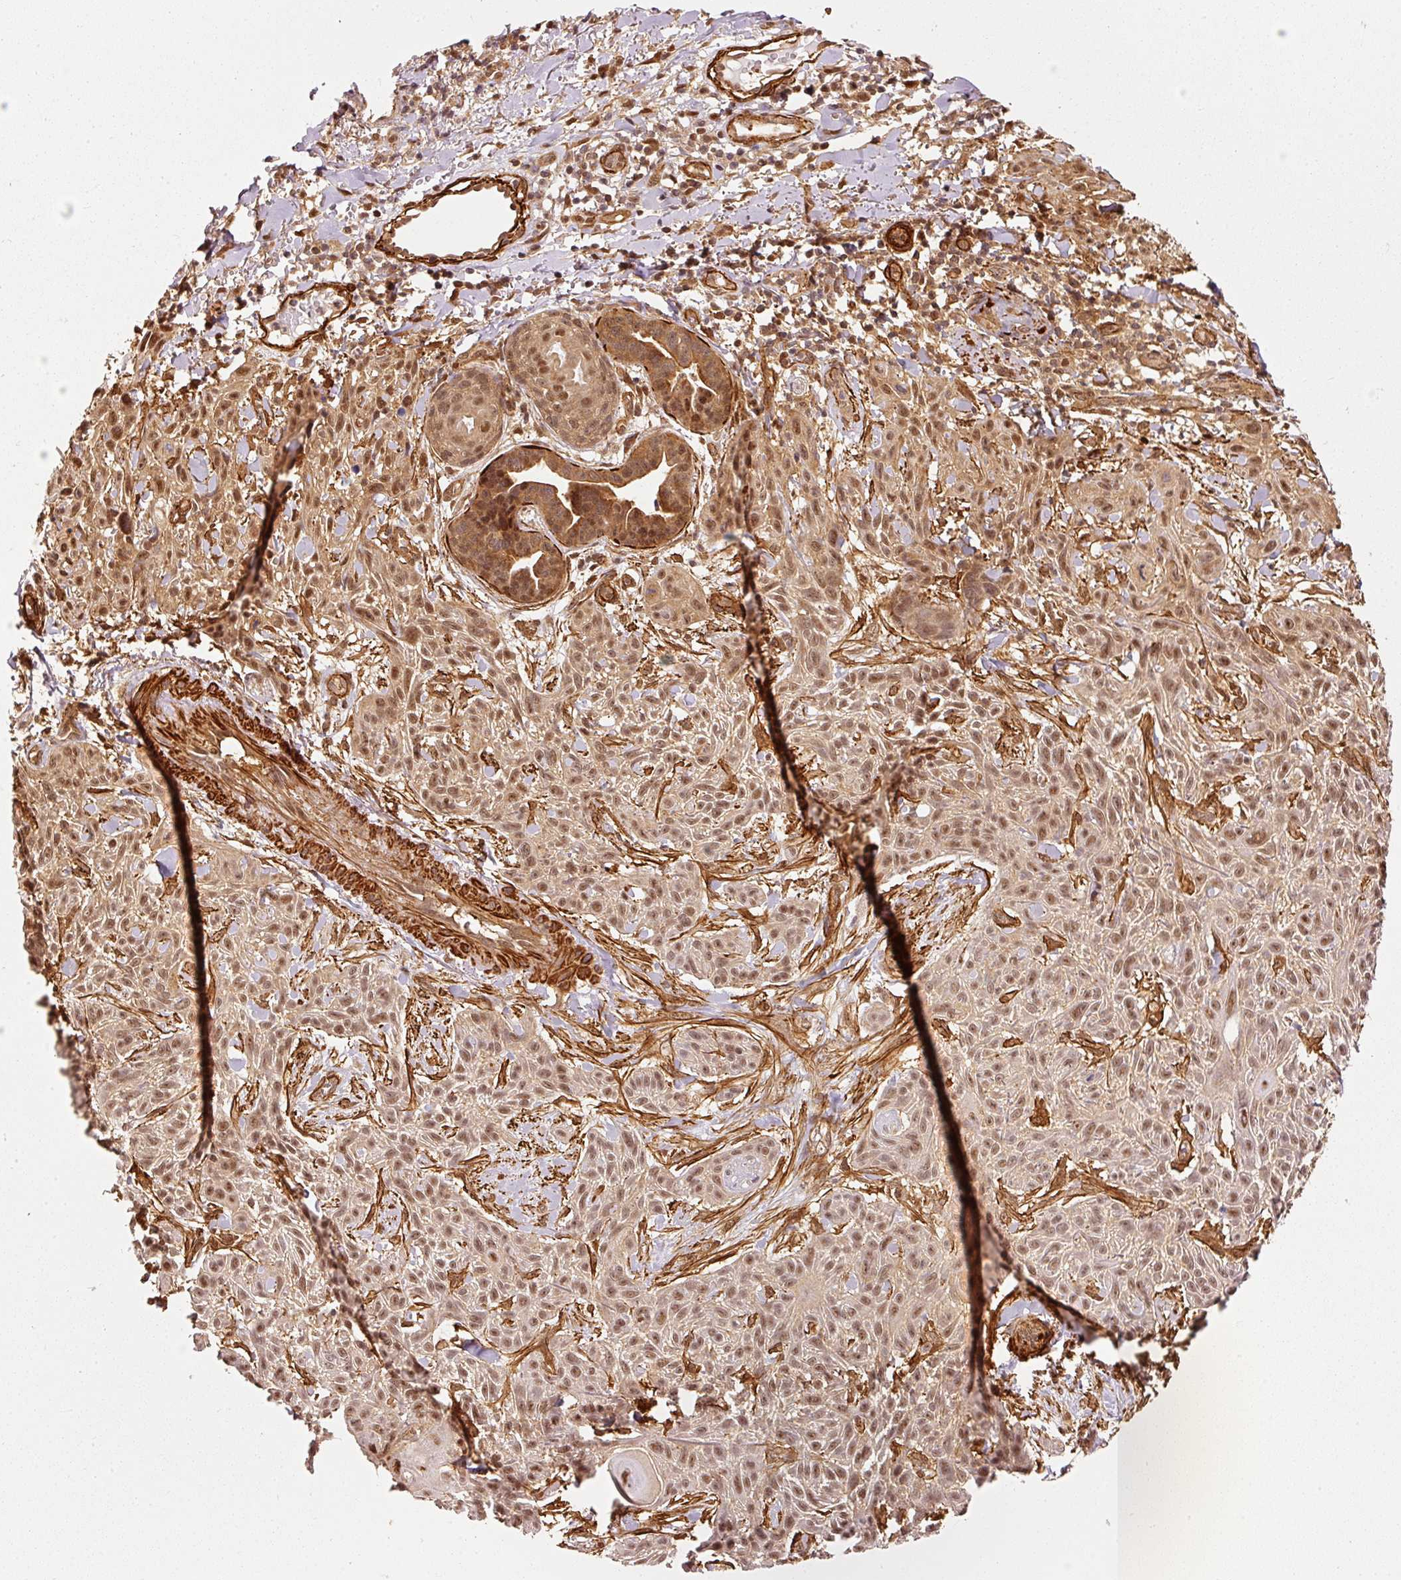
{"staining": {"intensity": "strong", "quantity": ">75%", "location": "cytoplasmic/membranous,nuclear"}, "tissue": "skin cancer", "cell_type": "Tumor cells", "image_type": "cancer", "snomed": [{"axis": "morphology", "description": "Squamous cell carcinoma, NOS"}, {"axis": "topography", "description": "Skin"}], "caption": "Squamous cell carcinoma (skin) tissue displays strong cytoplasmic/membranous and nuclear positivity in approximately >75% of tumor cells, visualized by immunohistochemistry. The staining is performed using DAB brown chromogen to label protein expression. The nuclei are counter-stained blue using hematoxylin.", "gene": "PSMD1", "patient": {"sex": "male", "age": 86}}